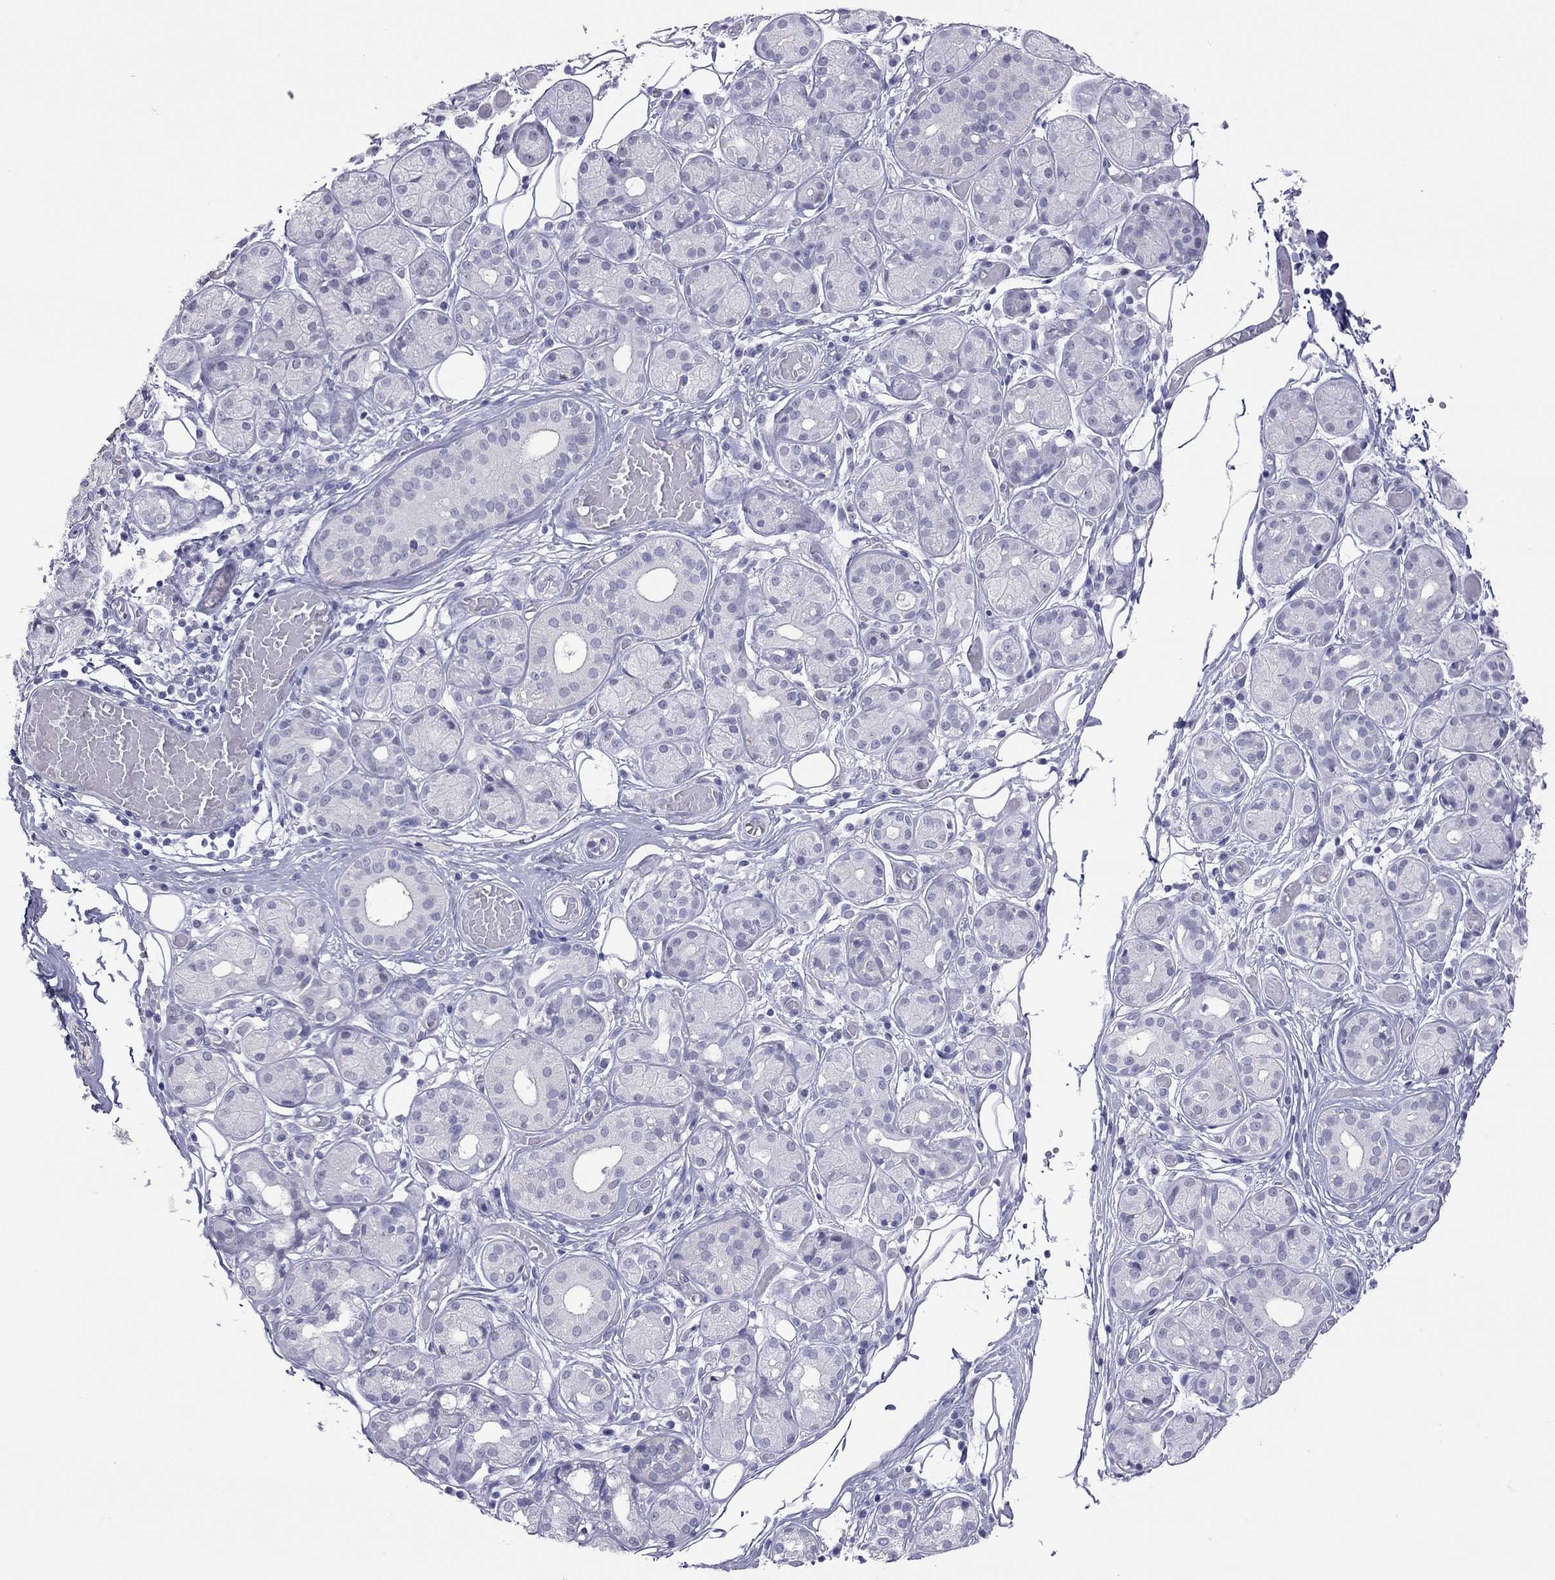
{"staining": {"intensity": "negative", "quantity": "none", "location": "none"}, "tissue": "salivary gland", "cell_type": "Glandular cells", "image_type": "normal", "snomed": [{"axis": "morphology", "description": "Normal tissue, NOS"}, {"axis": "topography", "description": "Salivary gland"}, {"axis": "topography", "description": "Peripheral nerve tissue"}], "caption": "IHC image of benign salivary gland stained for a protein (brown), which demonstrates no expression in glandular cells.", "gene": "JHY", "patient": {"sex": "male", "age": 71}}